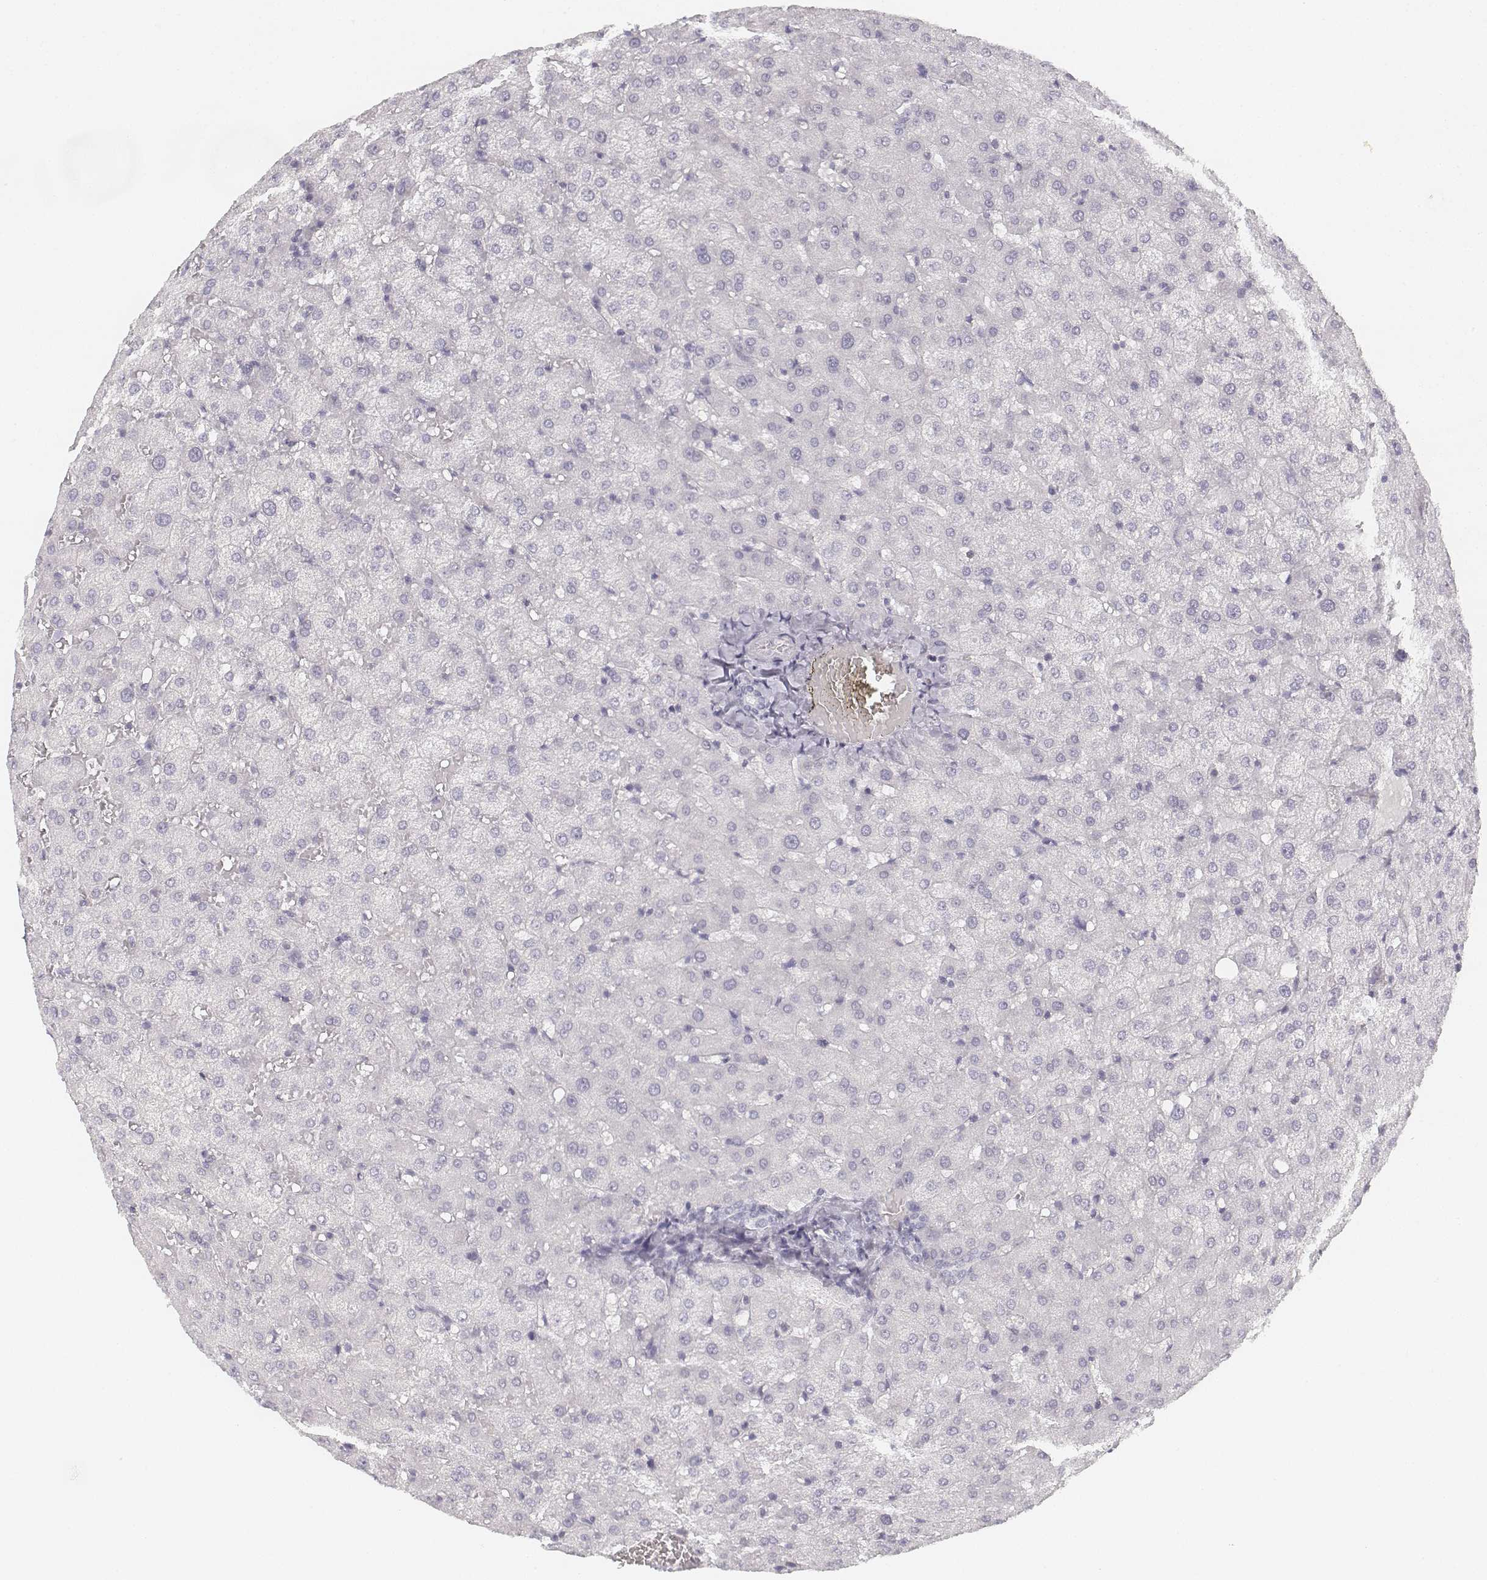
{"staining": {"intensity": "negative", "quantity": "none", "location": "none"}, "tissue": "liver", "cell_type": "Cholangiocytes", "image_type": "normal", "snomed": [{"axis": "morphology", "description": "Normal tissue, NOS"}, {"axis": "topography", "description": "Liver"}], "caption": "Human liver stained for a protein using immunohistochemistry exhibits no expression in cholangiocytes.", "gene": "KRT25", "patient": {"sex": "female", "age": 50}}